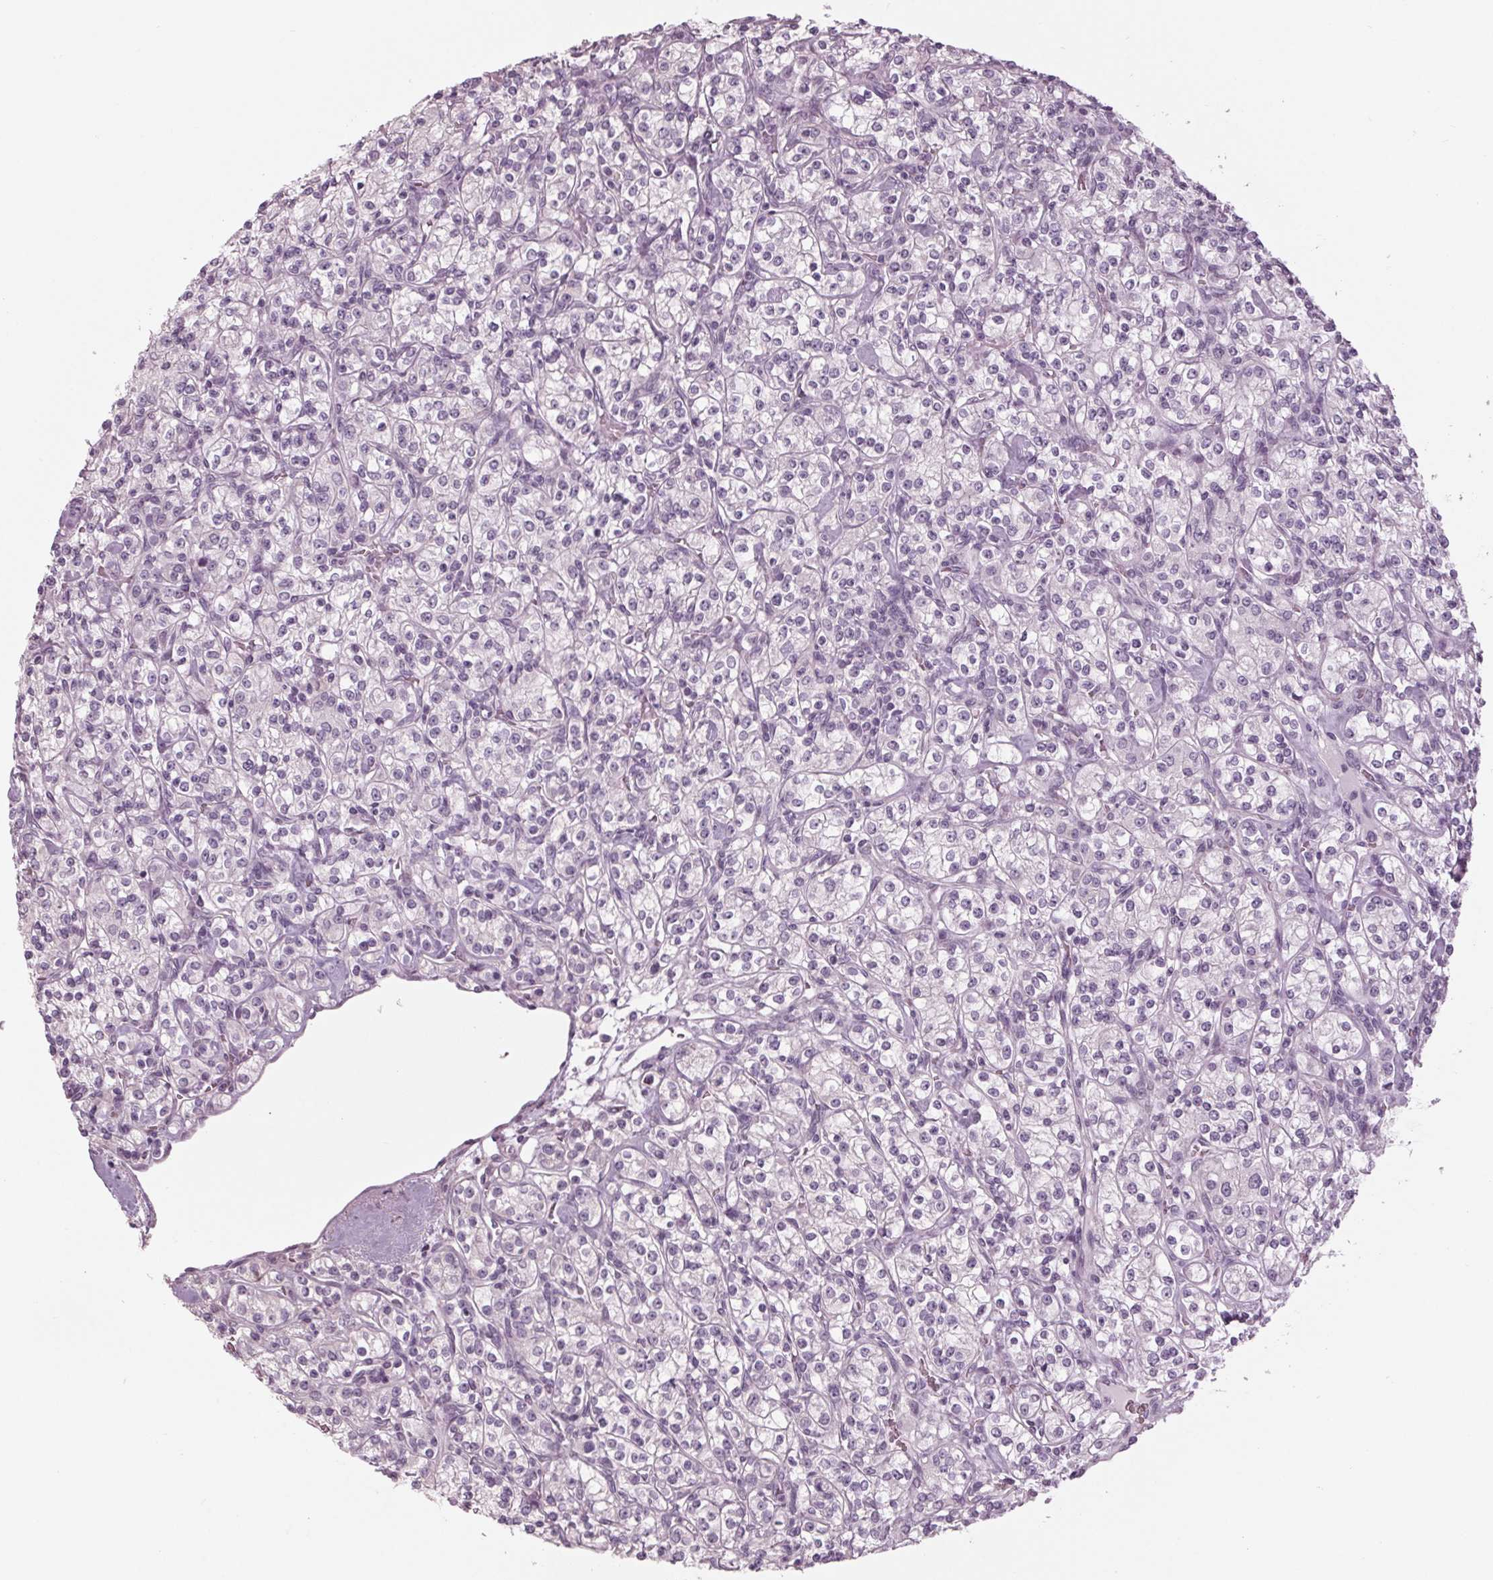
{"staining": {"intensity": "negative", "quantity": "none", "location": "none"}, "tissue": "renal cancer", "cell_type": "Tumor cells", "image_type": "cancer", "snomed": [{"axis": "morphology", "description": "Adenocarcinoma, NOS"}, {"axis": "topography", "description": "Kidney"}], "caption": "Human renal adenocarcinoma stained for a protein using IHC exhibits no staining in tumor cells.", "gene": "TNNC2", "patient": {"sex": "male", "age": 77}}